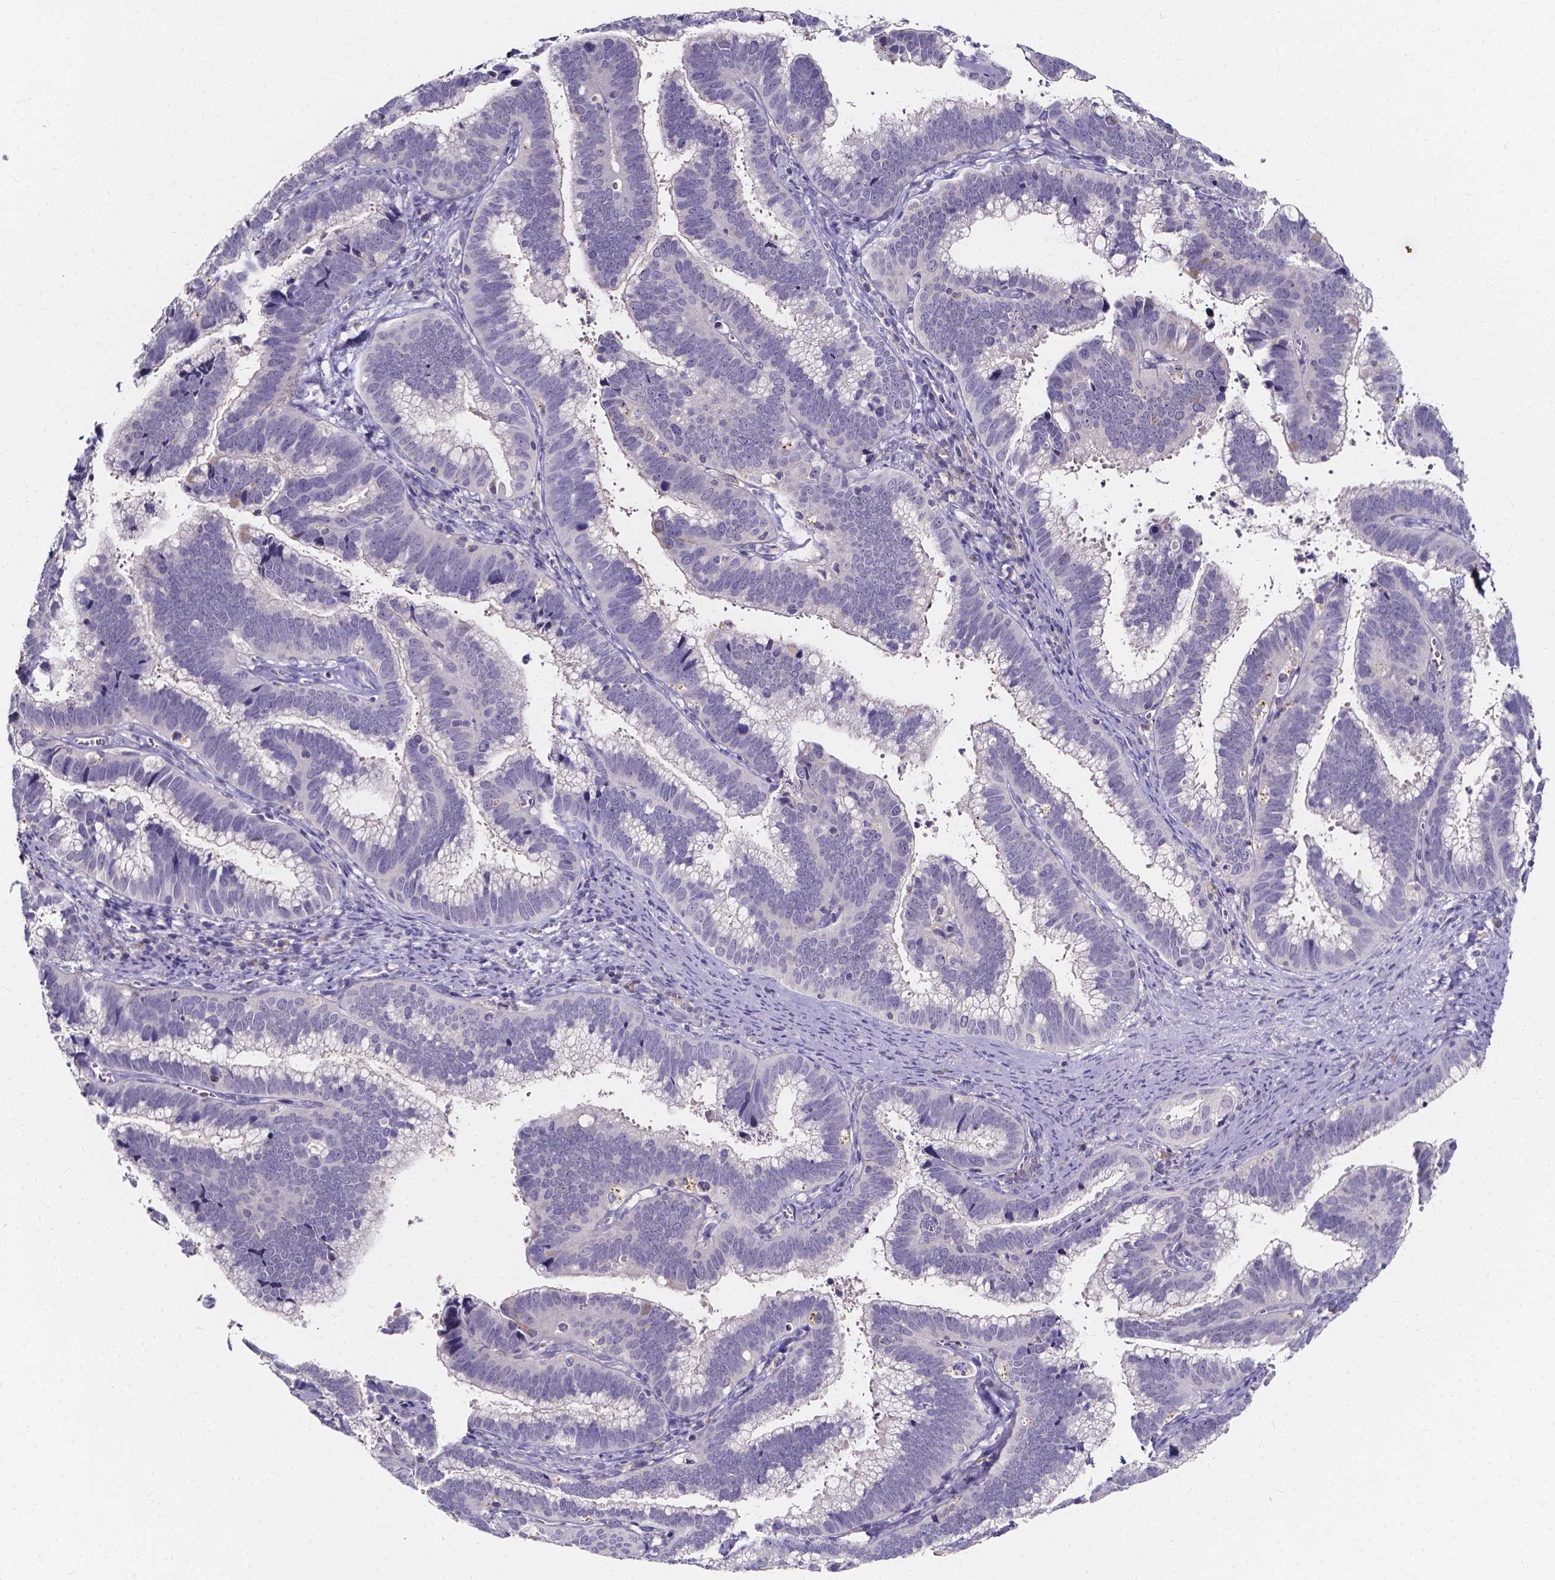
{"staining": {"intensity": "negative", "quantity": "none", "location": "none"}, "tissue": "cervical cancer", "cell_type": "Tumor cells", "image_type": "cancer", "snomed": [{"axis": "morphology", "description": "Adenocarcinoma, NOS"}, {"axis": "topography", "description": "Cervix"}], "caption": "Immunohistochemistry micrograph of human adenocarcinoma (cervical) stained for a protein (brown), which exhibits no staining in tumor cells.", "gene": "SPOCD1", "patient": {"sex": "female", "age": 61}}